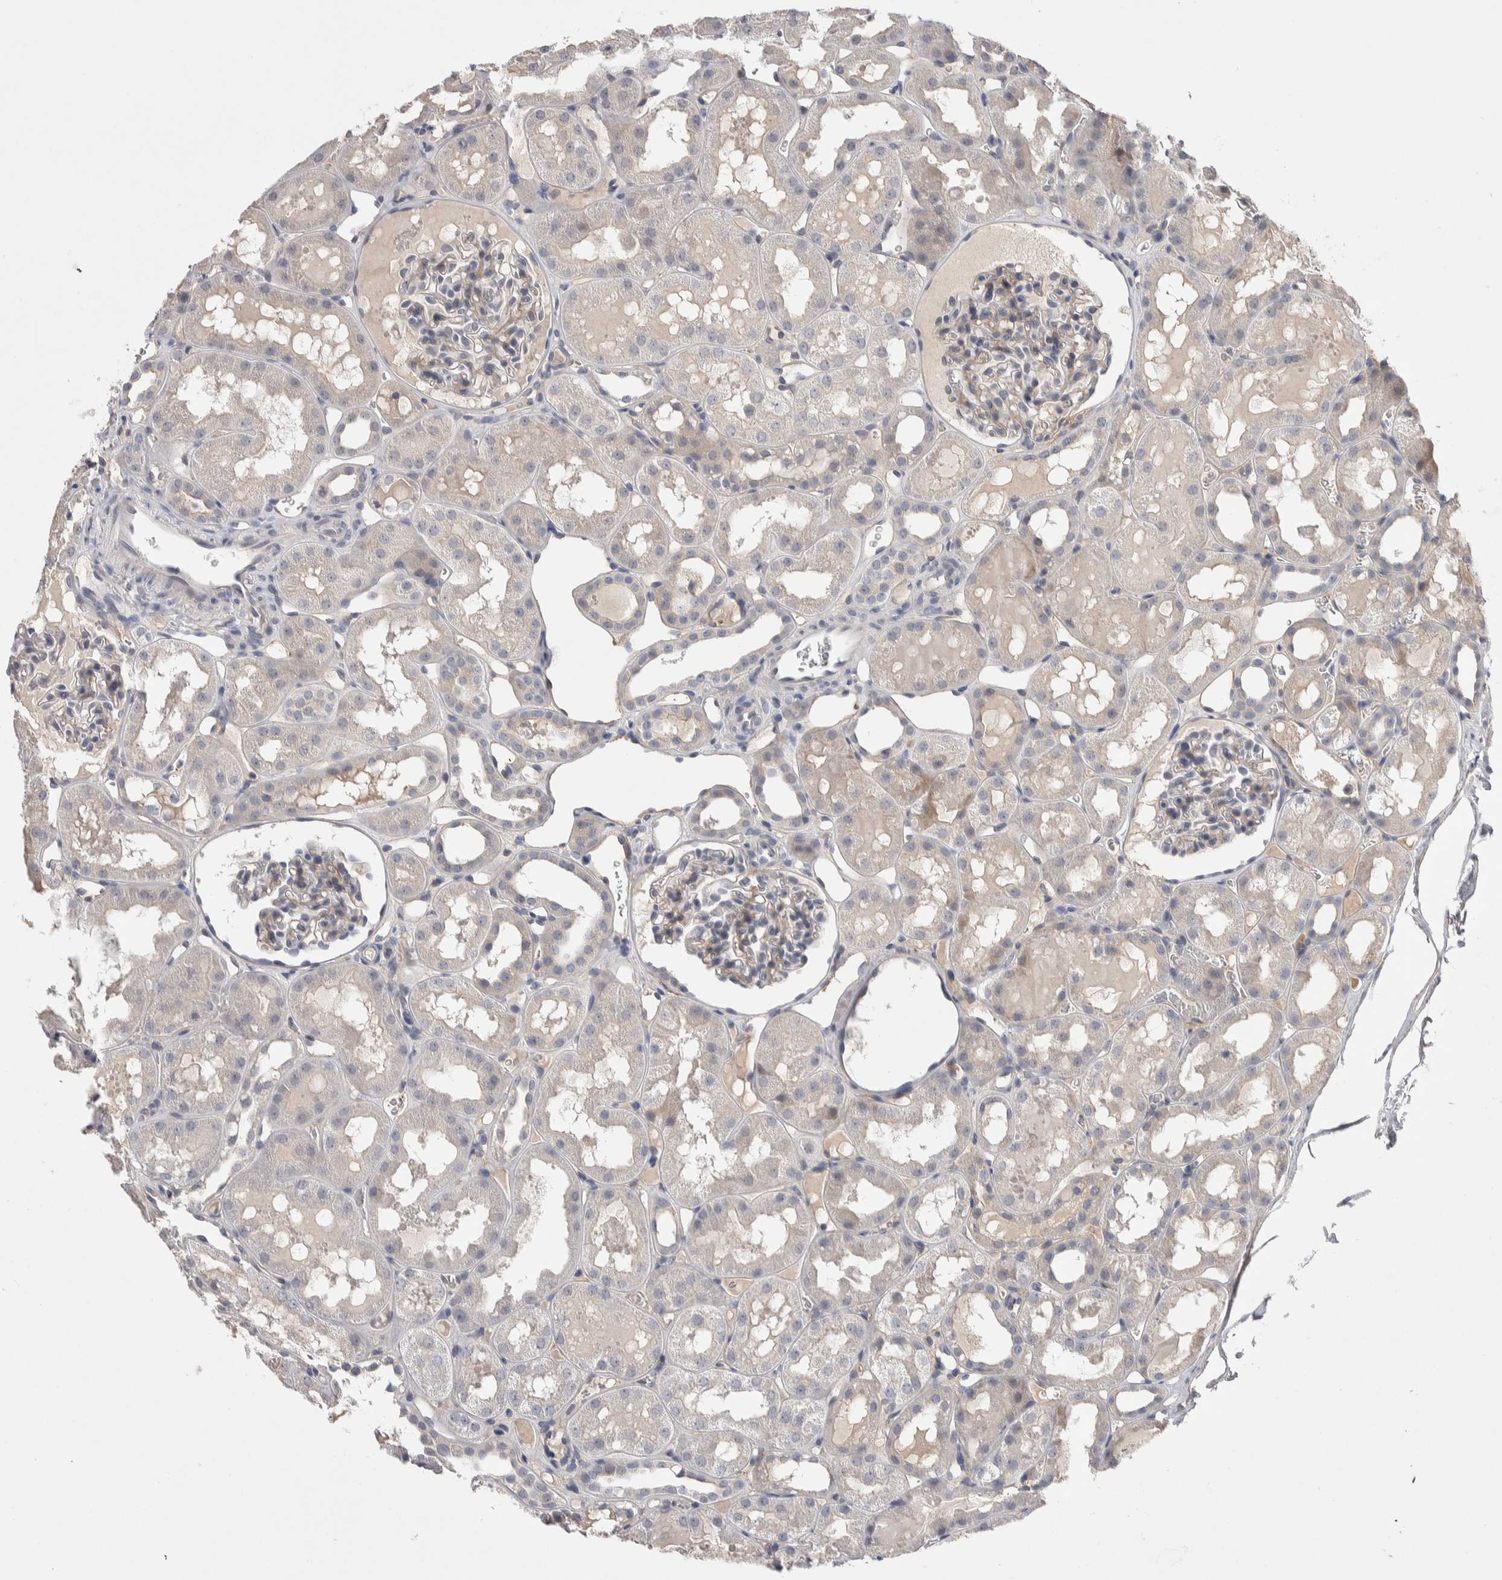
{"staining": {"intensity": "weak", "quantity": "<25%", "location": "cytoplasmic/membranous"}, "tissue": "kidney", "cell_type": "Cells in glomeruli", "image_type": "normal", "snomed": [{"axis": "morphology", "description": "Normal tissue, NOS"}, {"axis": "topography", "description": "Kidney"}, {"axis": "topography", "description": "Urinary bladder"}], "caption": "Micrograph shows no protein expression in cells in glomeruli of unremarkable kidney.", "gene": "CEP131", "patient": {"sex": "male", "age": 16}}